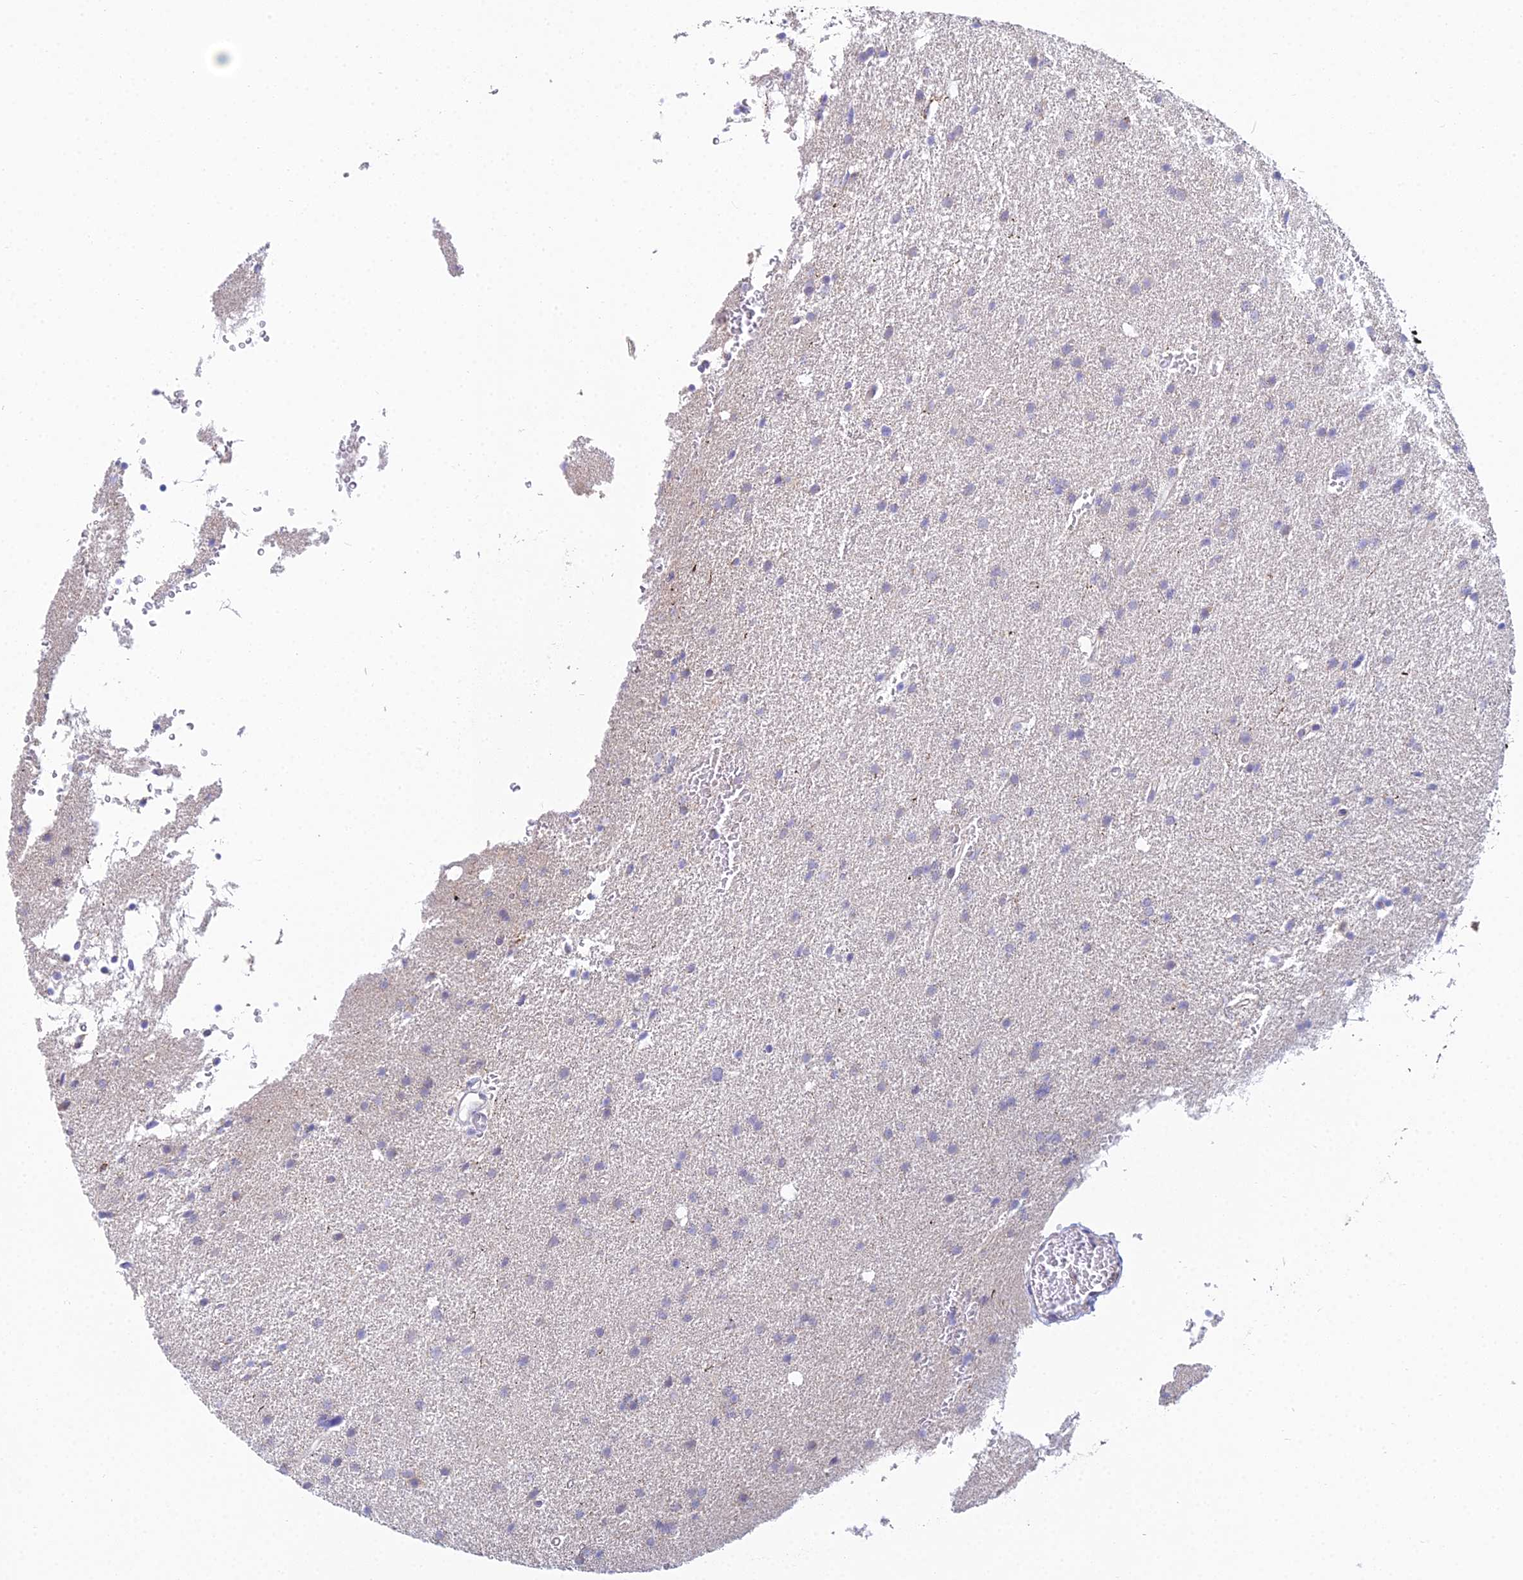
{"staining": {"intensity": "negative", "quantity": "none", "location": "none"}, "tissue": "glioma", "cell_type": "Tumor cells", "image_type": "cancer", "snomed": [{"axis": "morphology", "description": "Glioma, malignant, High grade"}, {"axis": "topography", "description": "Cerebral cortex"}], "caption": "Tumor cells show no significant expression in malignant glioma (high-grade).", "gene": "CFAP206", "patient": {"sex": "female", "age": 36}}